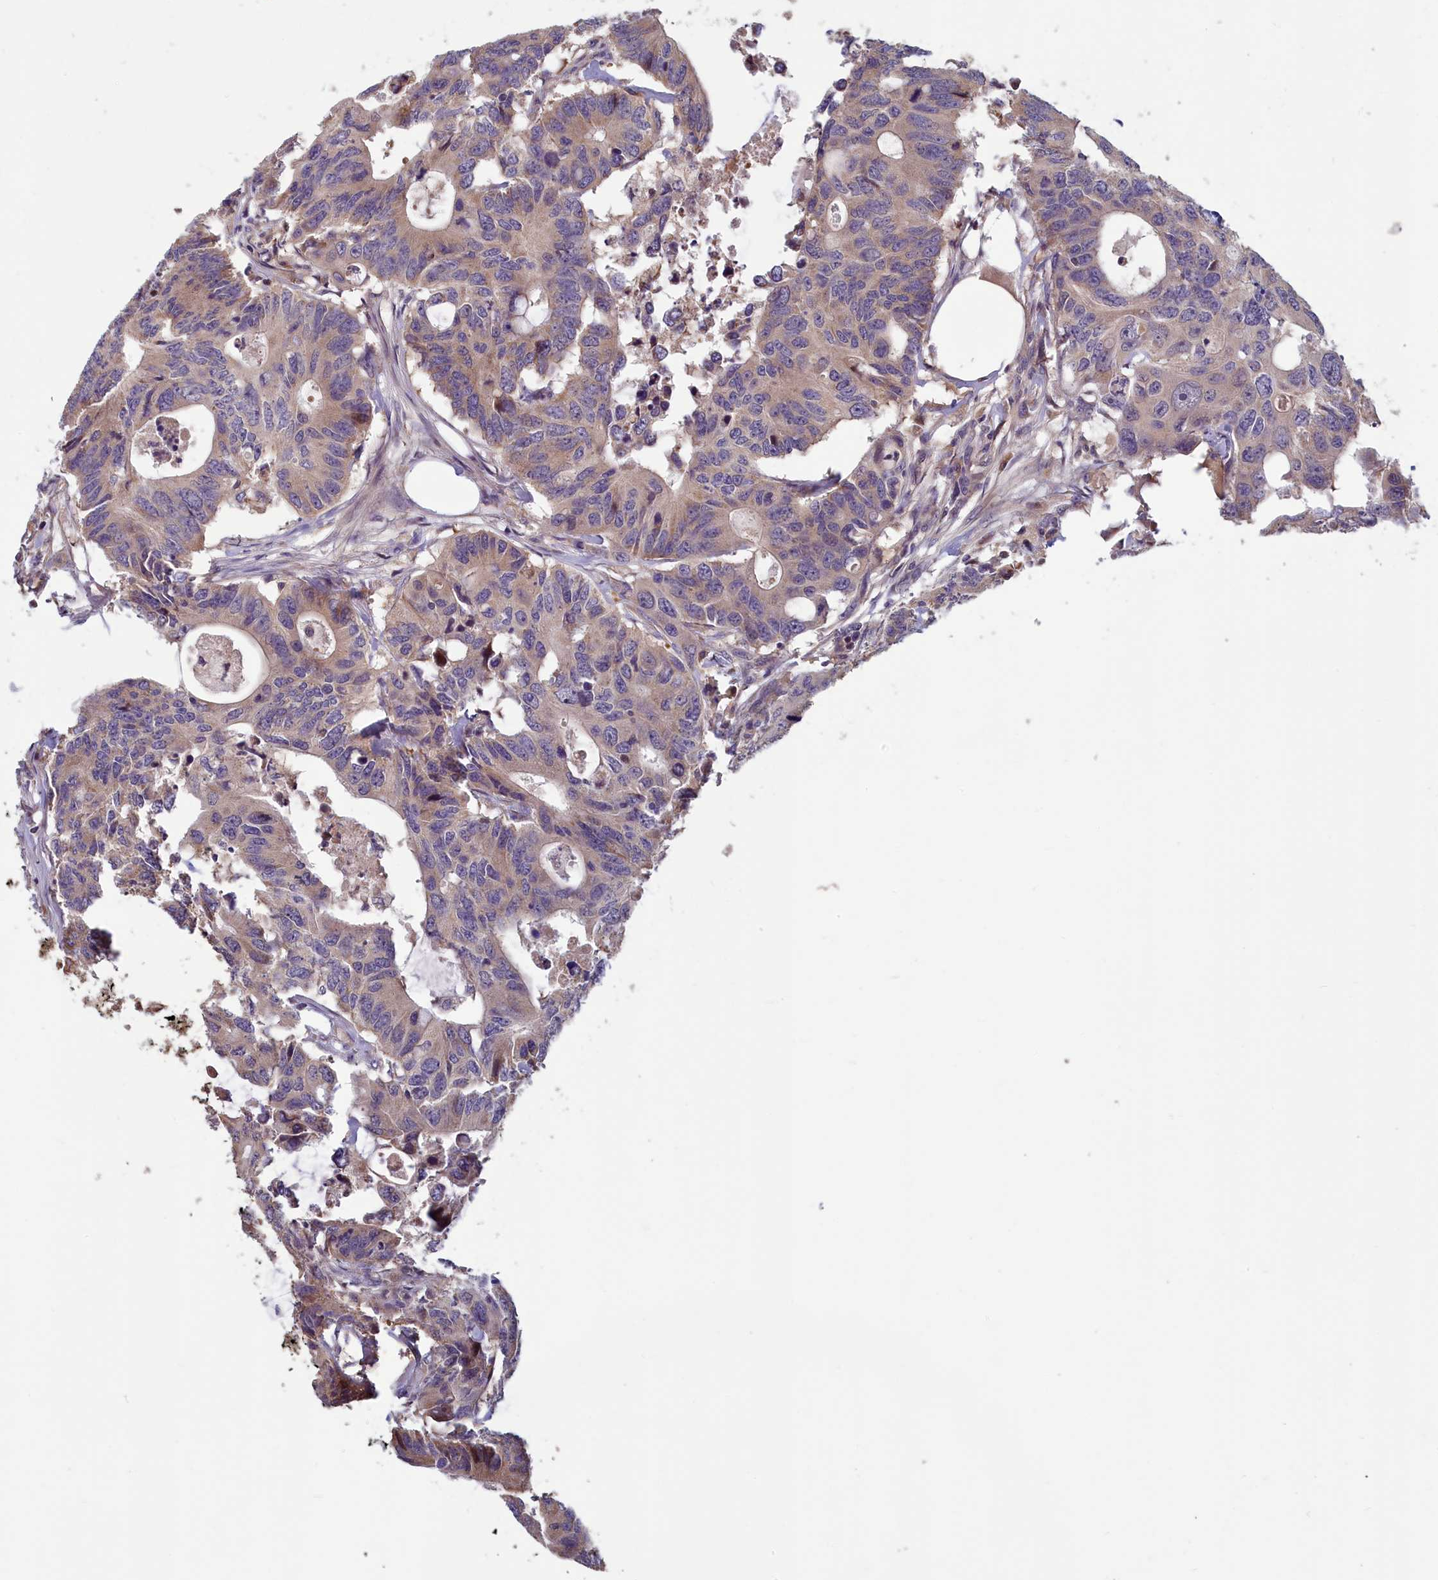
{"staining": {"intensity": "weak", "quantity": "<25%", "location": "cytoplasmic/membranous"}, "tissue": "colorectal cancer", "cell_type": "Tumor cells", "image_type": "cancer", "snomed": [{"axis": "morphology", "description": "Adenocarcinoma, NOS"}, {"axis": "topography", "description": "Colon"}], "caption": "IHC histopathology image of human colorectal cancer (adenocarcinoma) stained for a protein (brown), which shows no expression in tumor cells. (Stains: DAB (3,3'-diaminobenzidine) immunohistochemistry with hematoxylin counter stain, Microscopy: brightfield microscopy at high magnification).", "gene": "CCDC15", "patient": {"sex": "male", "age": 71}}